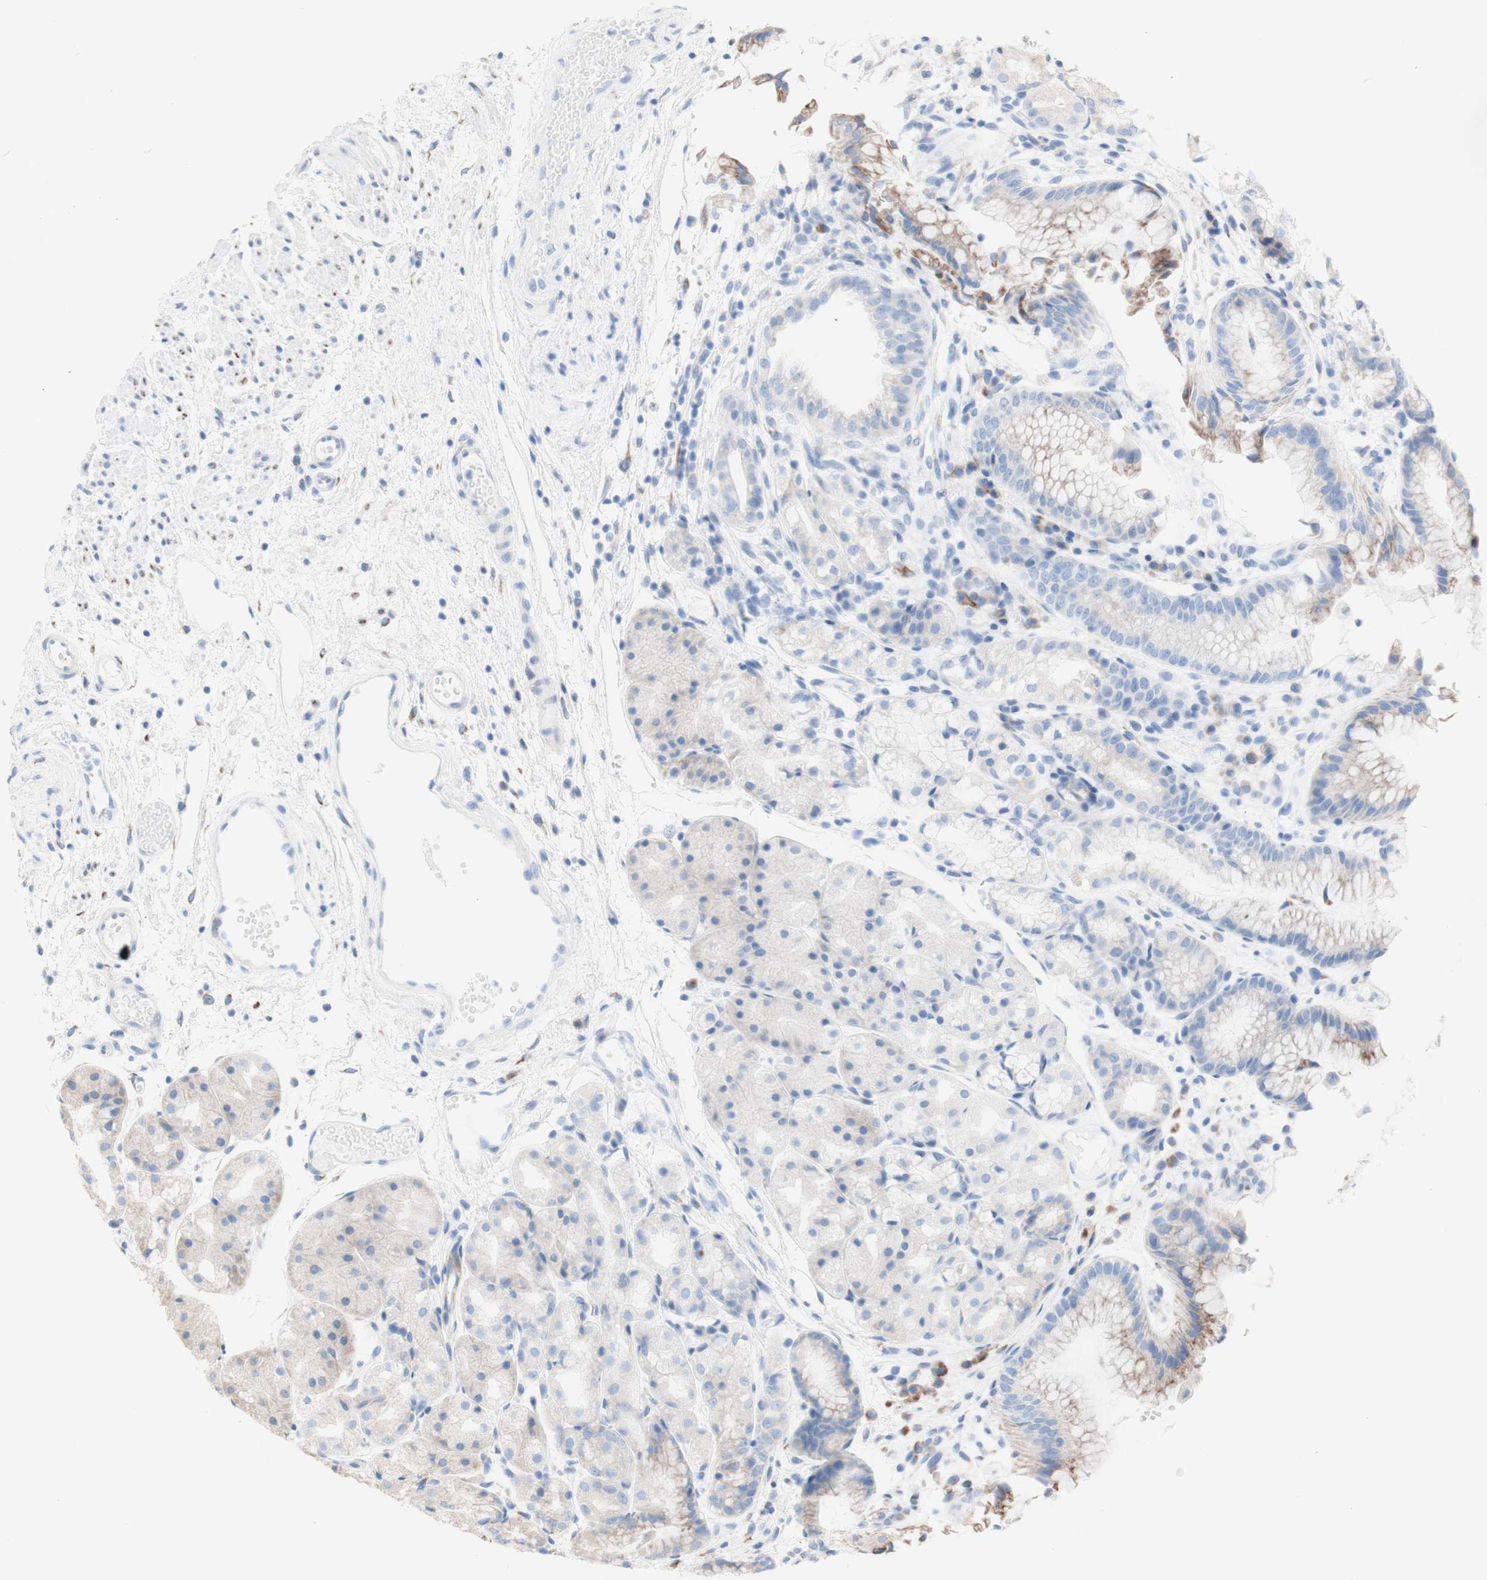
{"staining": {"intensity": "moderate", "quantity": "<25%", "location": "cytoplasmic/membranous"}, "tissue": "stomach", "cell_type": "Glandular cells", "image_type": "normal", "snomed": [{"axis": "morphology", "description": "Normal tissue, NOS"}, {"axis": "topography", "description": "Stomach, upper"}], "caption": "Moderate cytoplasmic/membranous expression is present in approximately <25% of glandular cells in normal stomach.", "gene": "AGPAT5", "patient": {"sex": "male", "age": 72}}